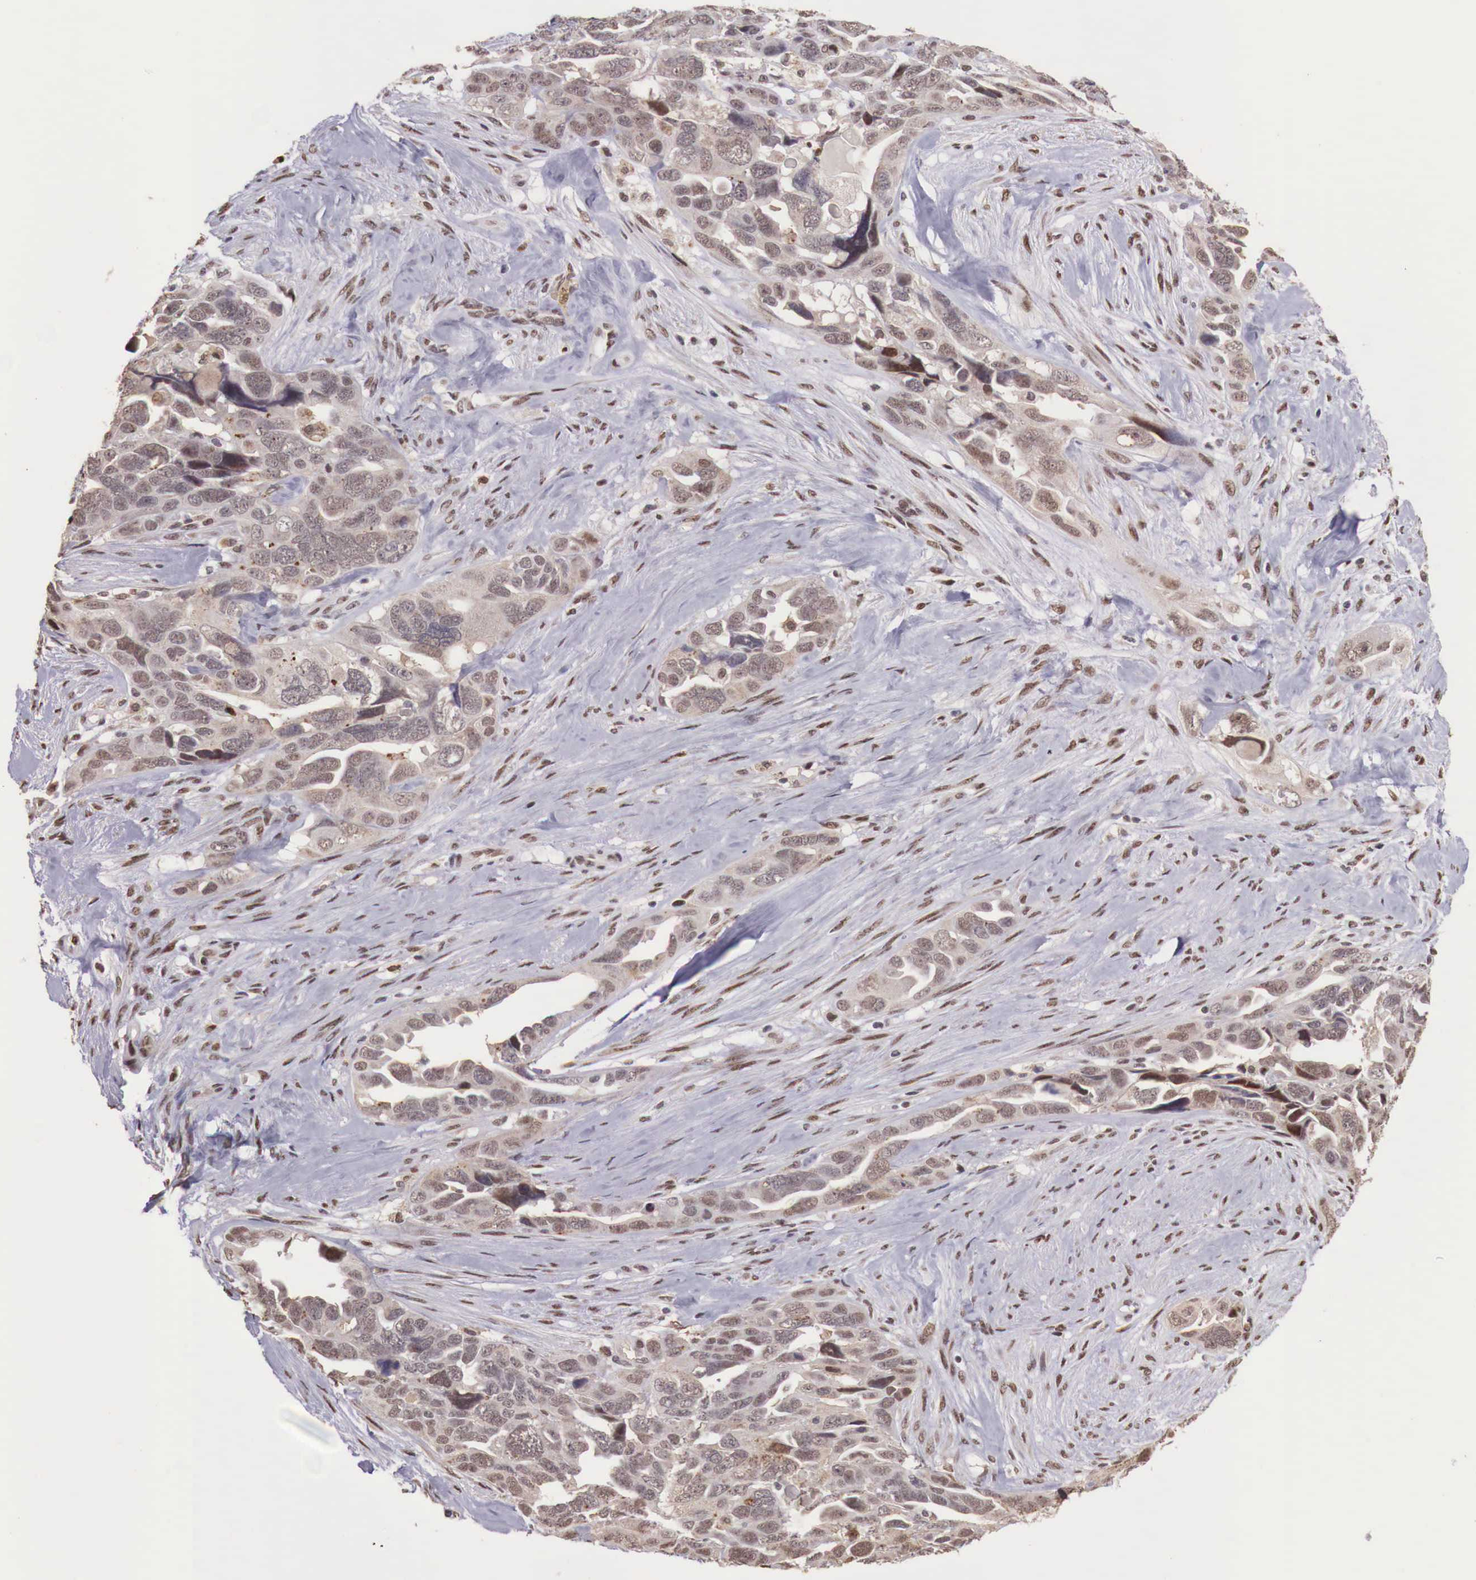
{"staining": {"intensity": "moderate", "quantity": ">75%", "location": "cytoplasmic/membranous,nuclear"}, "tissue": "ovarian cancer", "cell_type": "Tumor cells", "image_type": "cancer", "snomed": [{"axis": "morphology", "description": "Cystadenocarcinoma, serous, NOS"}, {"axis": "topography", "description": "Ovary"}], "caption": "About >75% of tumor cells in human serous cystadenocarcinoma (ovarian) reveal moderate cytoplasmic/membranous and nuclear protein expression as visualized by brown immunohistochemical staining.", "gene": "FOXP2", "patient": {"sex": "female", "age": 63}}